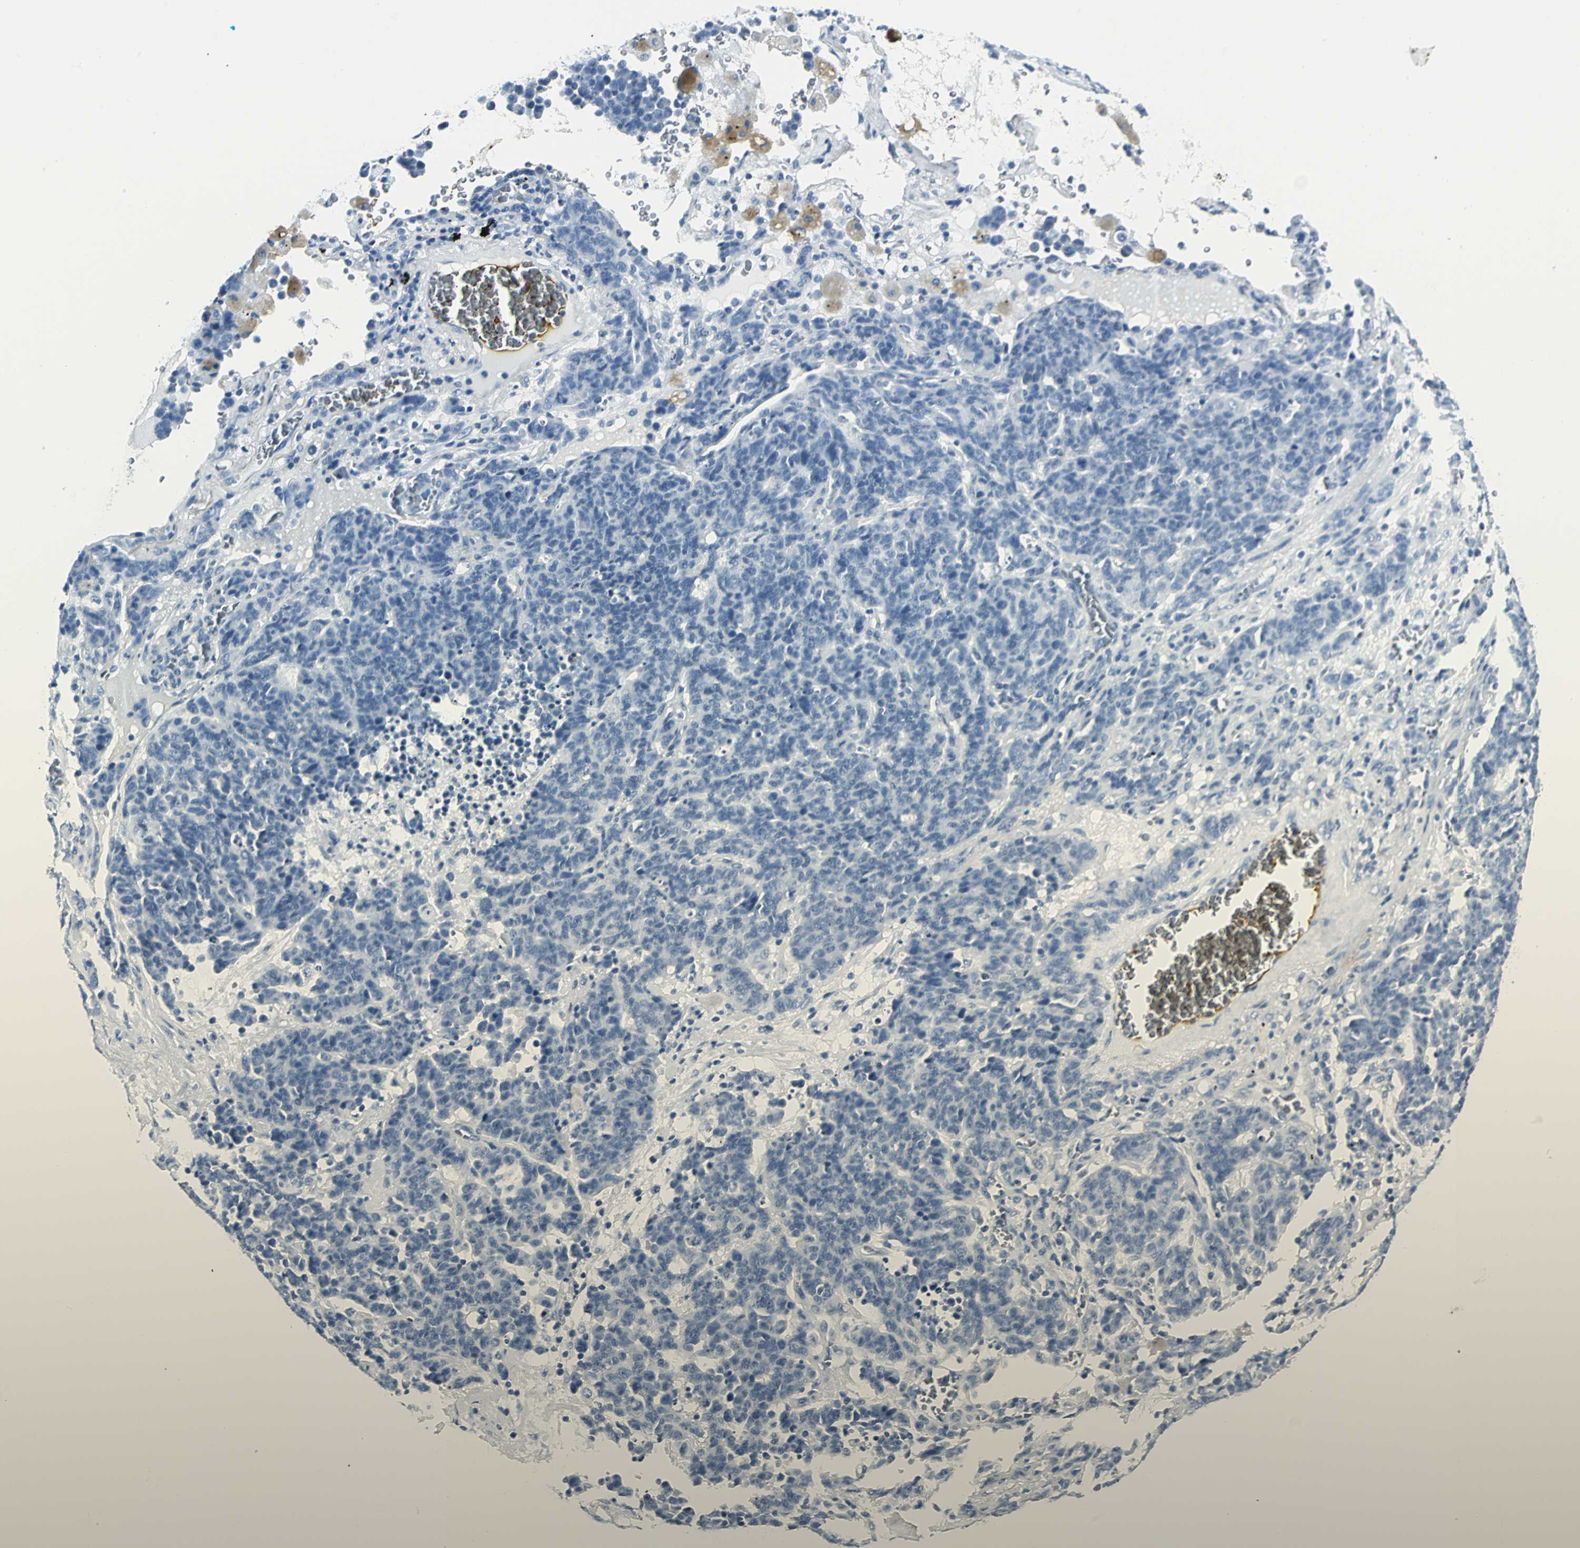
{"staining": {"intensity": "negative", "quantity": "none", "location": "none"}, "tissue": "lung cancer", "cell_type": "Tumor cells", "image_type": "cancer", "snomed": [{"axis": "morphology", "description": "Neoplasm, malignant, NOS"}, {"axis": "topography", "description": "Lung"}], "caption": "This is a photomicrograph of immunohistochemistry staining of lung malignant neoplasm, which shows no expression in tumor cells.", "gene": "RIPOR1", "patient": {"sex": "female", "age": 58}}